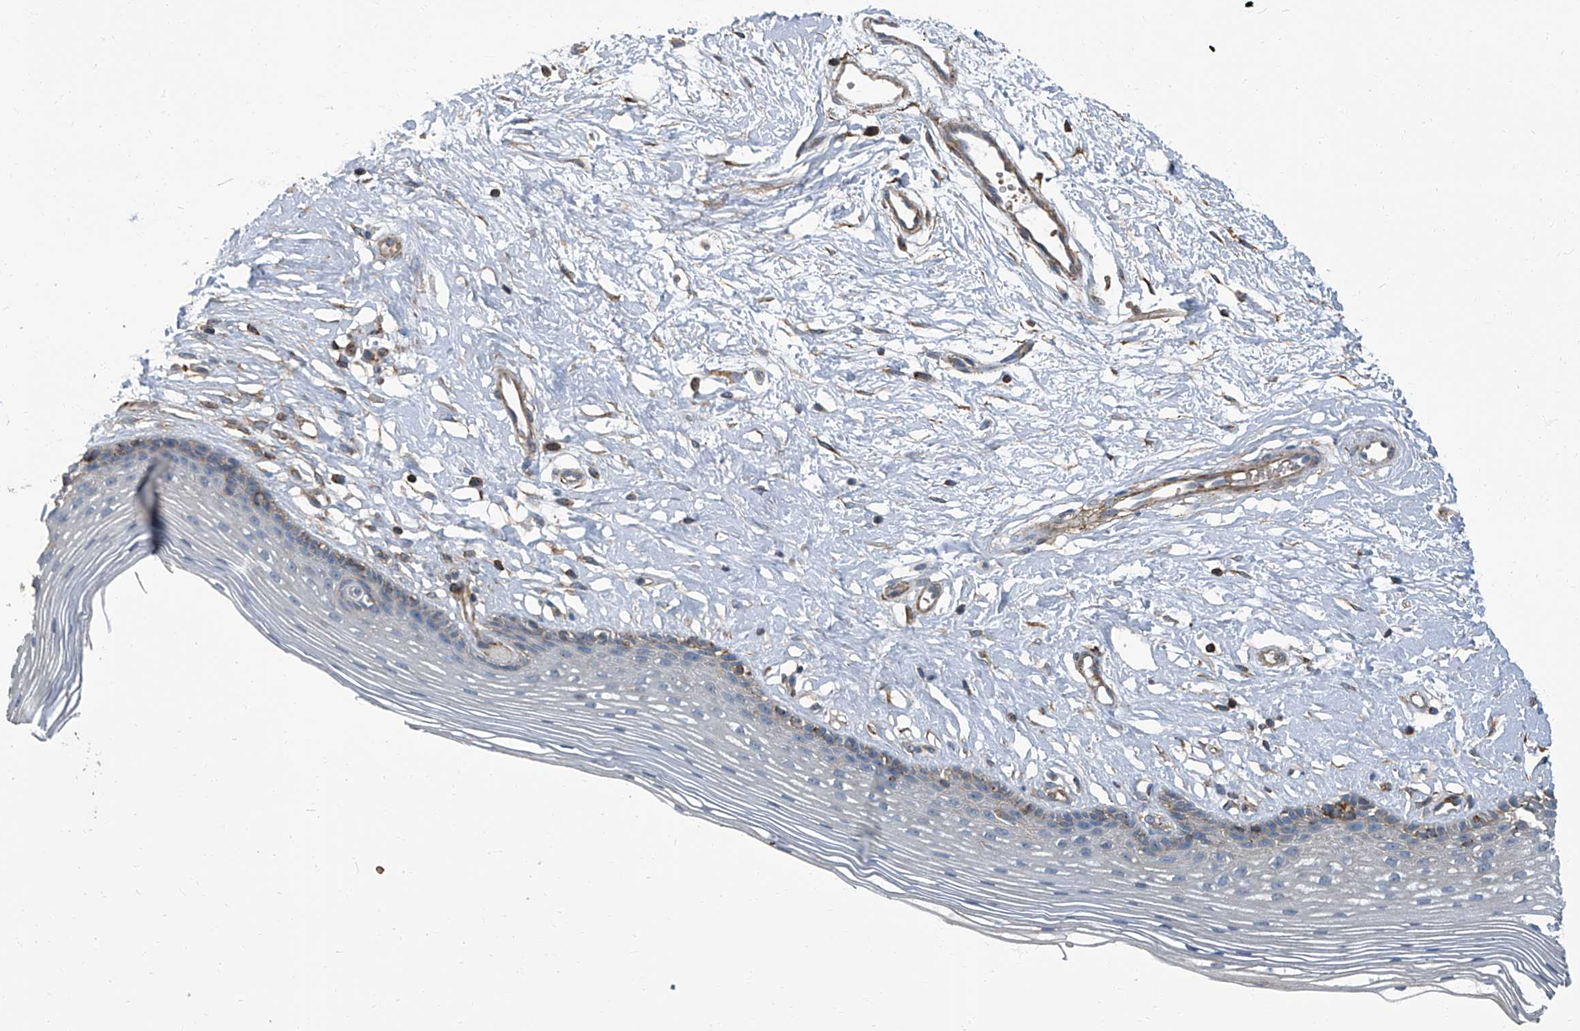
{"staining": {"intensity": "moderate", "quantity": "<25%", "location": "cytoplasmic/membranous"}, "tissue": "vagina", "cell_type": "Squamous epithelial cells", "image_type": "normal", "snomed": [{"axis": "morphology", "description": "Normal tissue, NOS"}, {"axis": "topography", "description": "Vagina"}], "caption": "The immunohistochemical stain labels moderate cytoplasmic/membranous staining in squamous epithelial cells of unremarkable vagina.", "gene": "SEPTIN7", "patient": {"sex": "female", "age": 46}}